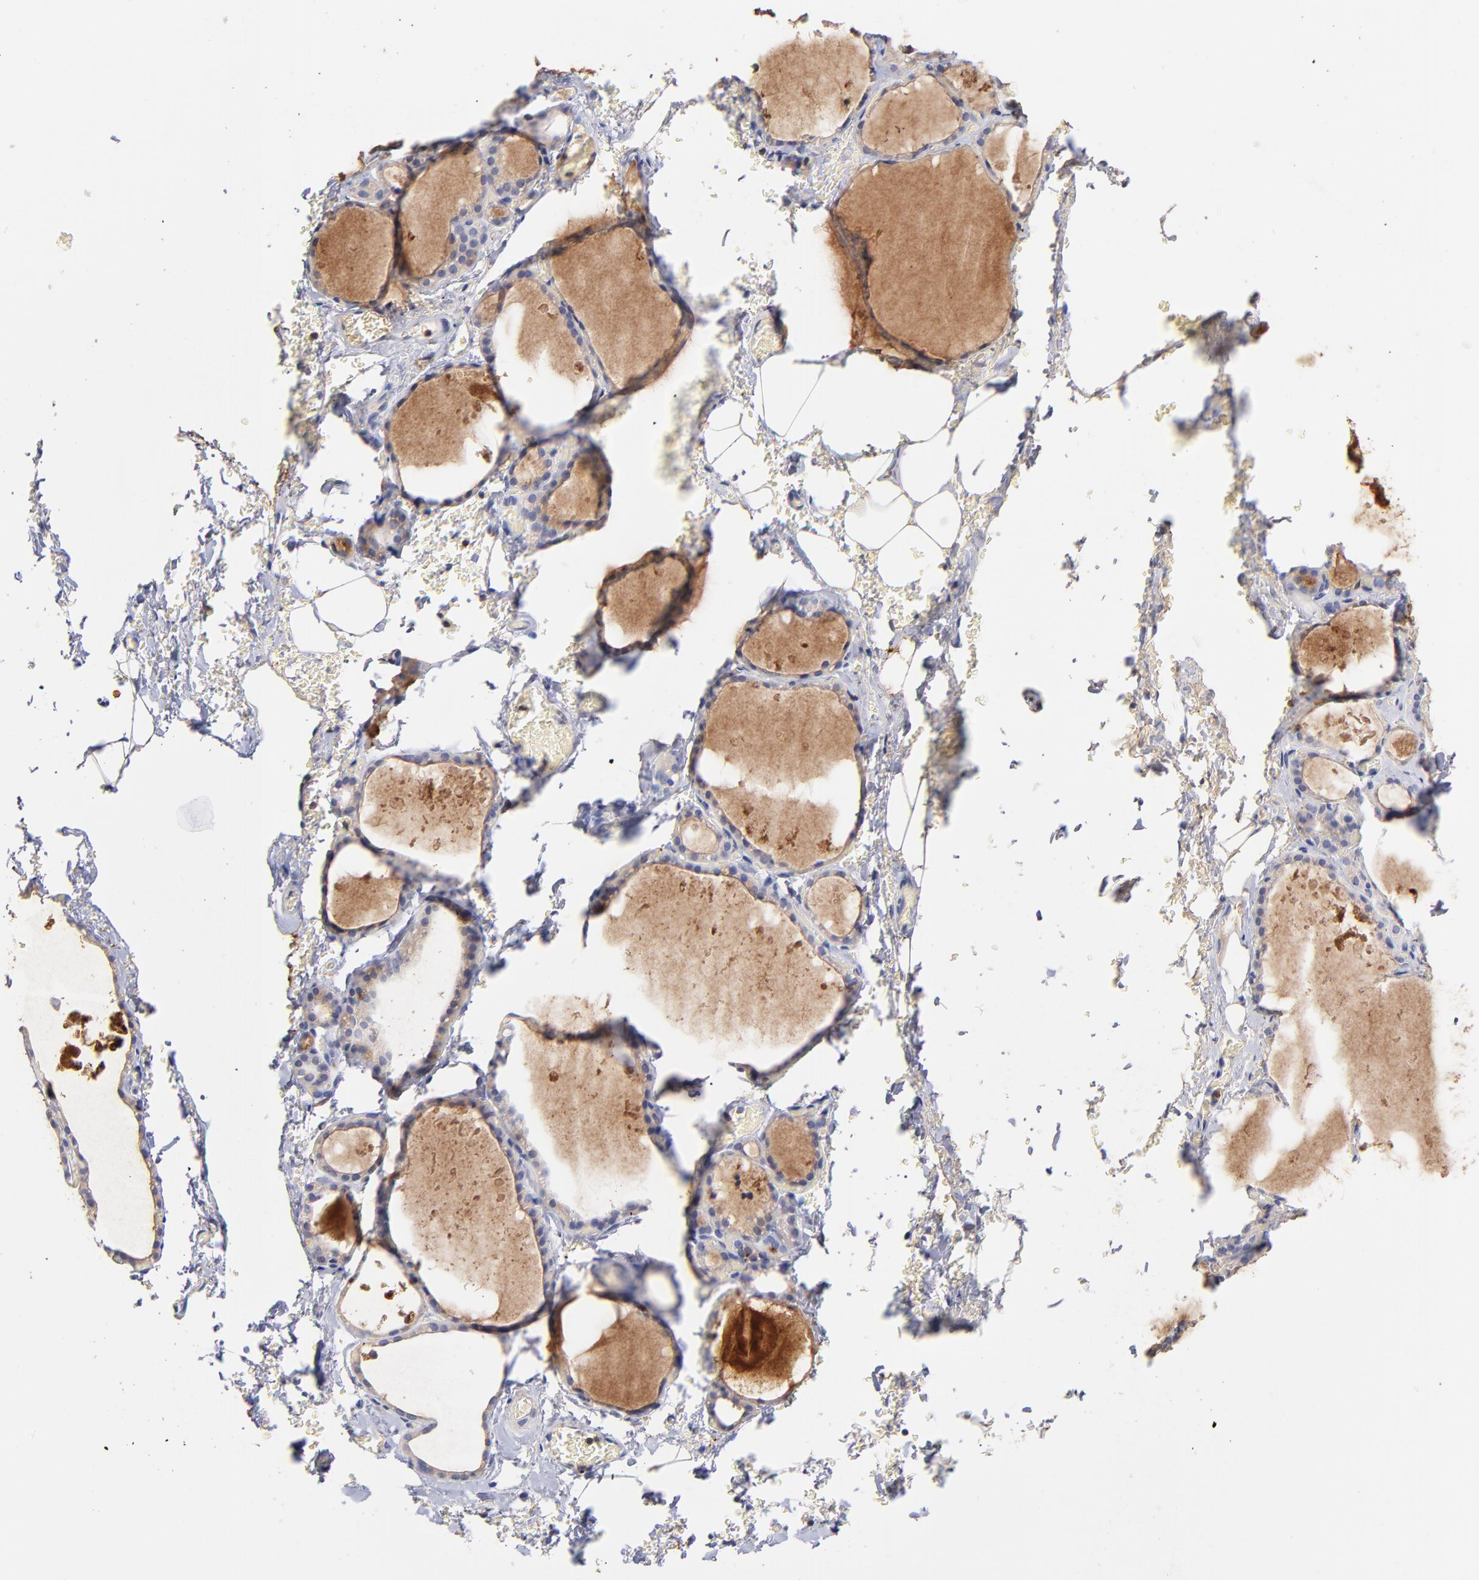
{"staining": {"intensity": "negative", "quantity": "none", "location": "none"}, "tissue": "thyroid gland", "cell_type": "Glandular cells", "image_type": "normal", "snomed": [{"axis": "morphology", "description": "Normal tissue, NOS"}, {"axis": "topography", "description": "Thyroid gland"}], "caption": "Protein analysis of benign thyroid gland demonstrates no significant expression in glandular cells.", "gene": "KREMEN2", "patient": {"sex": "male", "age": 61}}